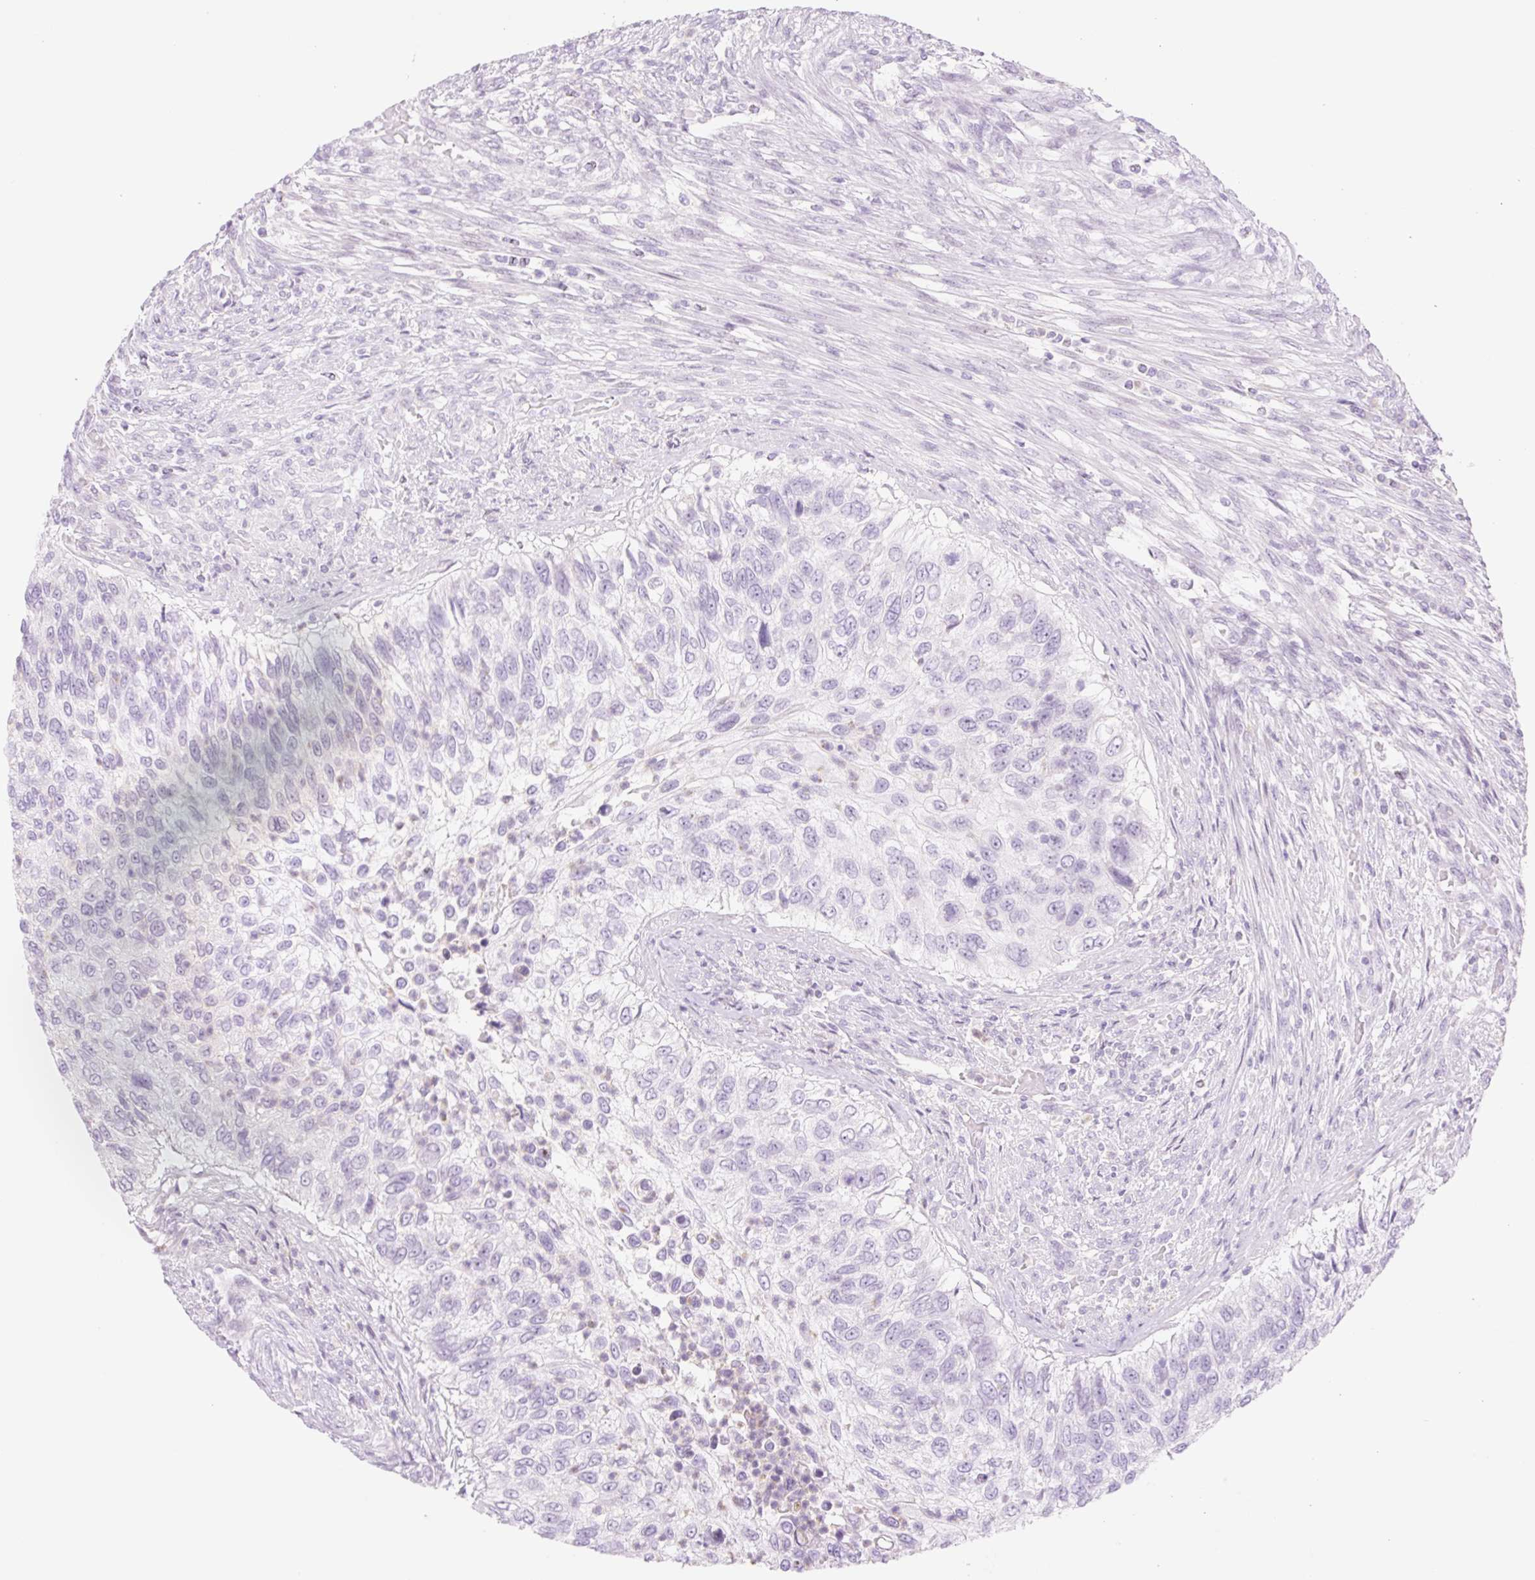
{"staining": {"intensity": "negative", "quantity": "none", "location": "none"}, "tissue": "urothelial cancer", "cell_type": "Tumor cells", "image_type": "cancer", "snomed": [{"axis": "morphology", "description": "Urothelial carcinoma, High grade"}, {"axis": "topography", "description": "Urinary bladder"}], "caption": "Immunohistochemistry (IHC) photomicrograph of neoplastic tissue: urothelial cancer stained with DAB (3,3'-diaminobenzidine) reveals no significant protein expression in tumor cells.", "gene": "TBX15", "patient": {"sex": "female", "age": 60}}